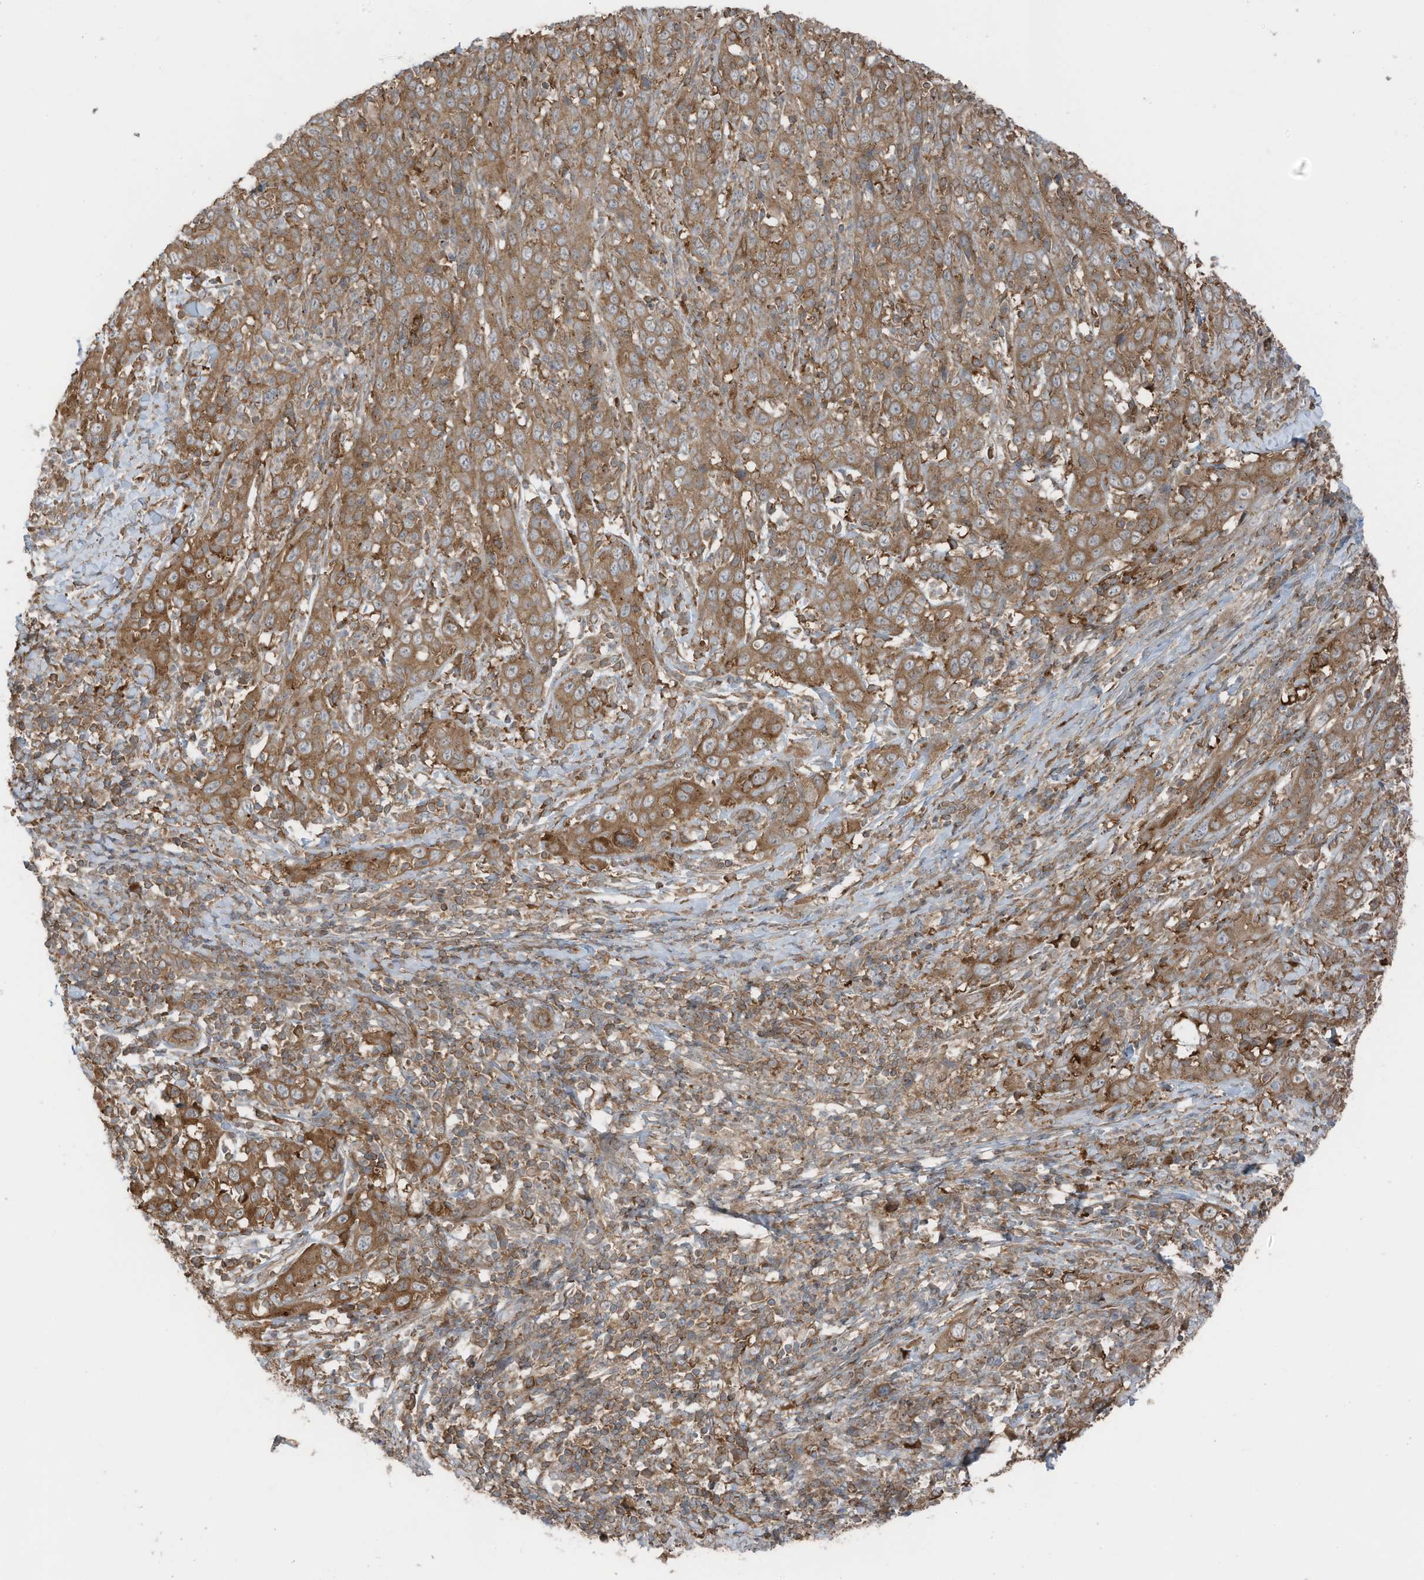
{"staining": {"intensity": "moderate", "quantity": ">75%", "location": "cytoplasmic/membranous"}, "tissue": "cervical cancer", "cell_type": "Tumor cells", "image_type": "cancer", "snomed": [{"axis": "morphology", "description": "Squamous cell carcinoma, NOS"}, {"axis": "topography", "description": "Cervix"}], "caption": "High-magnification brightfield microscopy of squamous cell carcinoma (cervical) stained with DAB (brown) and counterstained with hematoxylin (blue). tumor cells exhibit moderate cytoplasmic/membranous staining is seen in about>75% of cells.", "gene": "TXNDC9", "patient": {"sex": "female", "age": 46}}